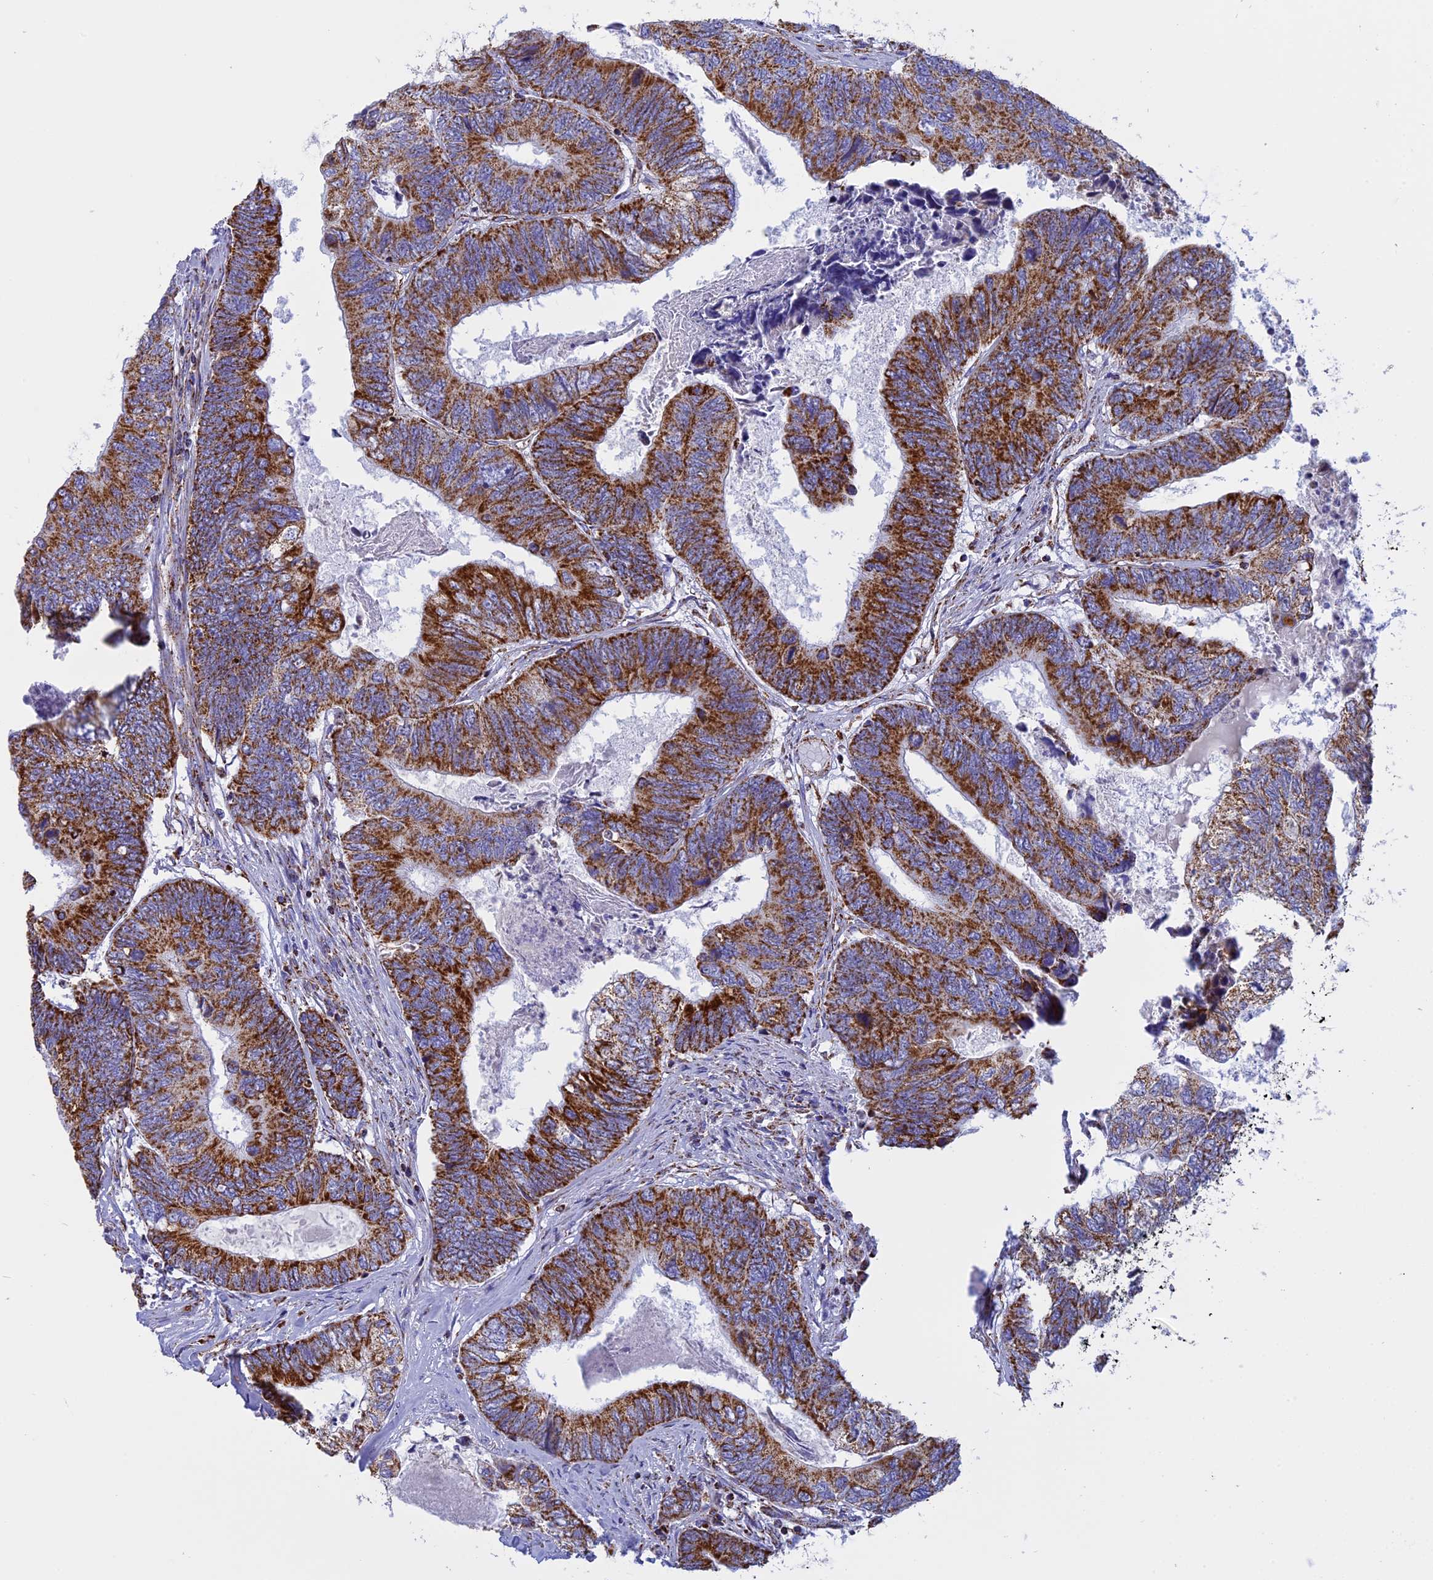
{"staining": {"intensity": "strong", "quantity": ">75%", "location": "cytoplasmic/membranous"}, "tissue": "colorectal cancer", "cell_type": "Tumor cells", "image_type": "cancer", "snomed": [{"axis": "morphology", "description": "Adenocarcinoma, NOS"}, {"axis": "topography", "description": "Colon"}], "caption": "High-magnification brightfield microscopy of adenocarcinoma (colorectal) stained with DAB (brown) and counterstained with hematoxylin (blue). tumor cells exhibit strong cytoplasmic/membranous positivity is seen in about>75% of cells.", "gene": "KCNG1", "patient": {"sex": "female", "age": 67}}